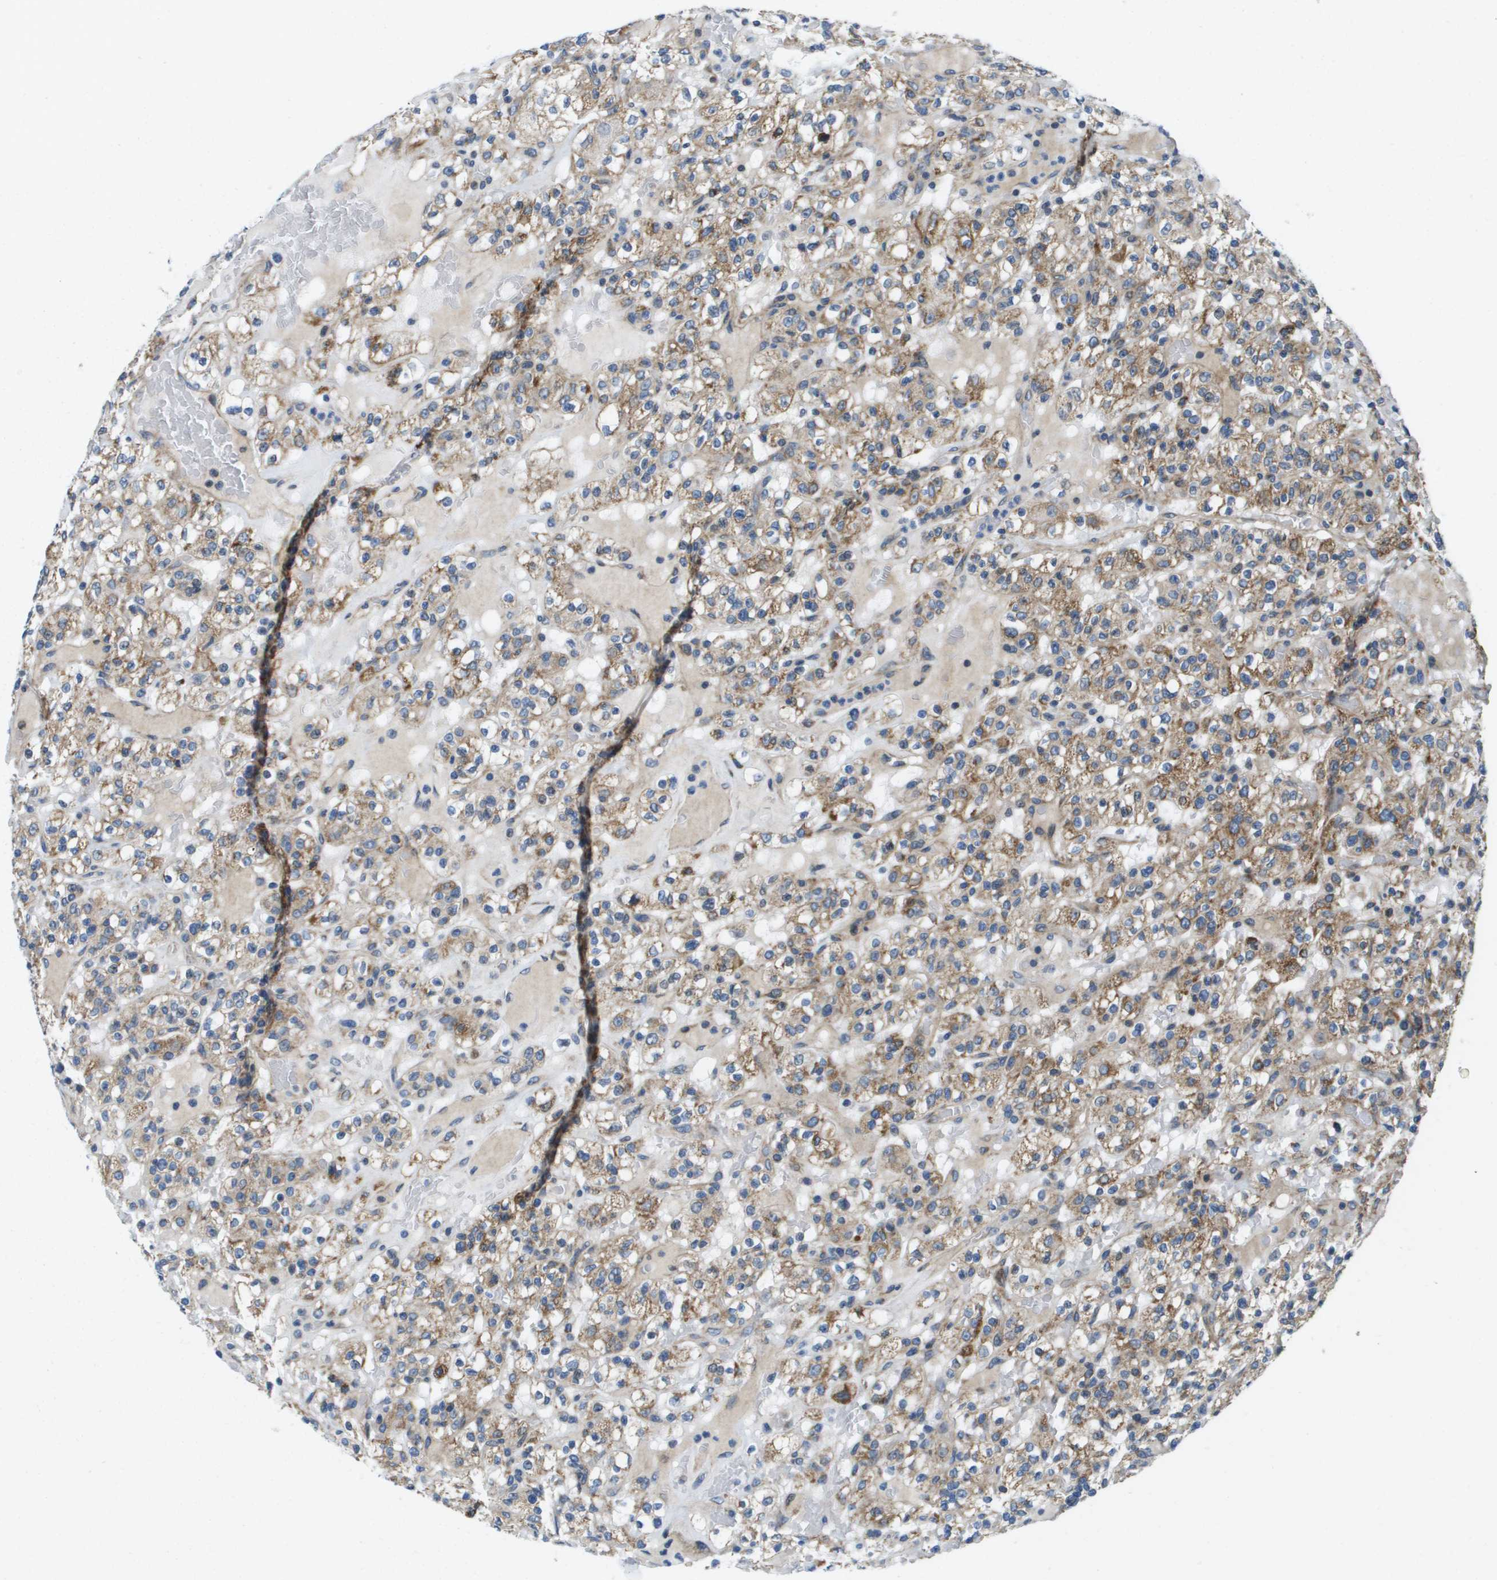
{"staining": {"intensity": "moderate", "quantity": ">75%", "location": "cytoplasmic/membranous"}, "tissue": "renal cancer", "cell_type": "Tumor cells", "image_type": "cancer", "snomed": [{"axis": "morphology", "description": "Normal tissue, NOS"}, {"axis": "morphology", "description": "Adenocarcinoma, NOS"}, {"axis": "topography", "description": "Kidney"}], "caption": "Immunohistochemical staining of human adenocarcinoma (renal) reveals medium levels of moderate cytoplasmic/membranous positivity in approximately >75% of tumor cells. The protein is shown in brown color, while the nuclei are stained blue.", "gene": "KRT23", "patient": {"sex": "female", "age": 72}}